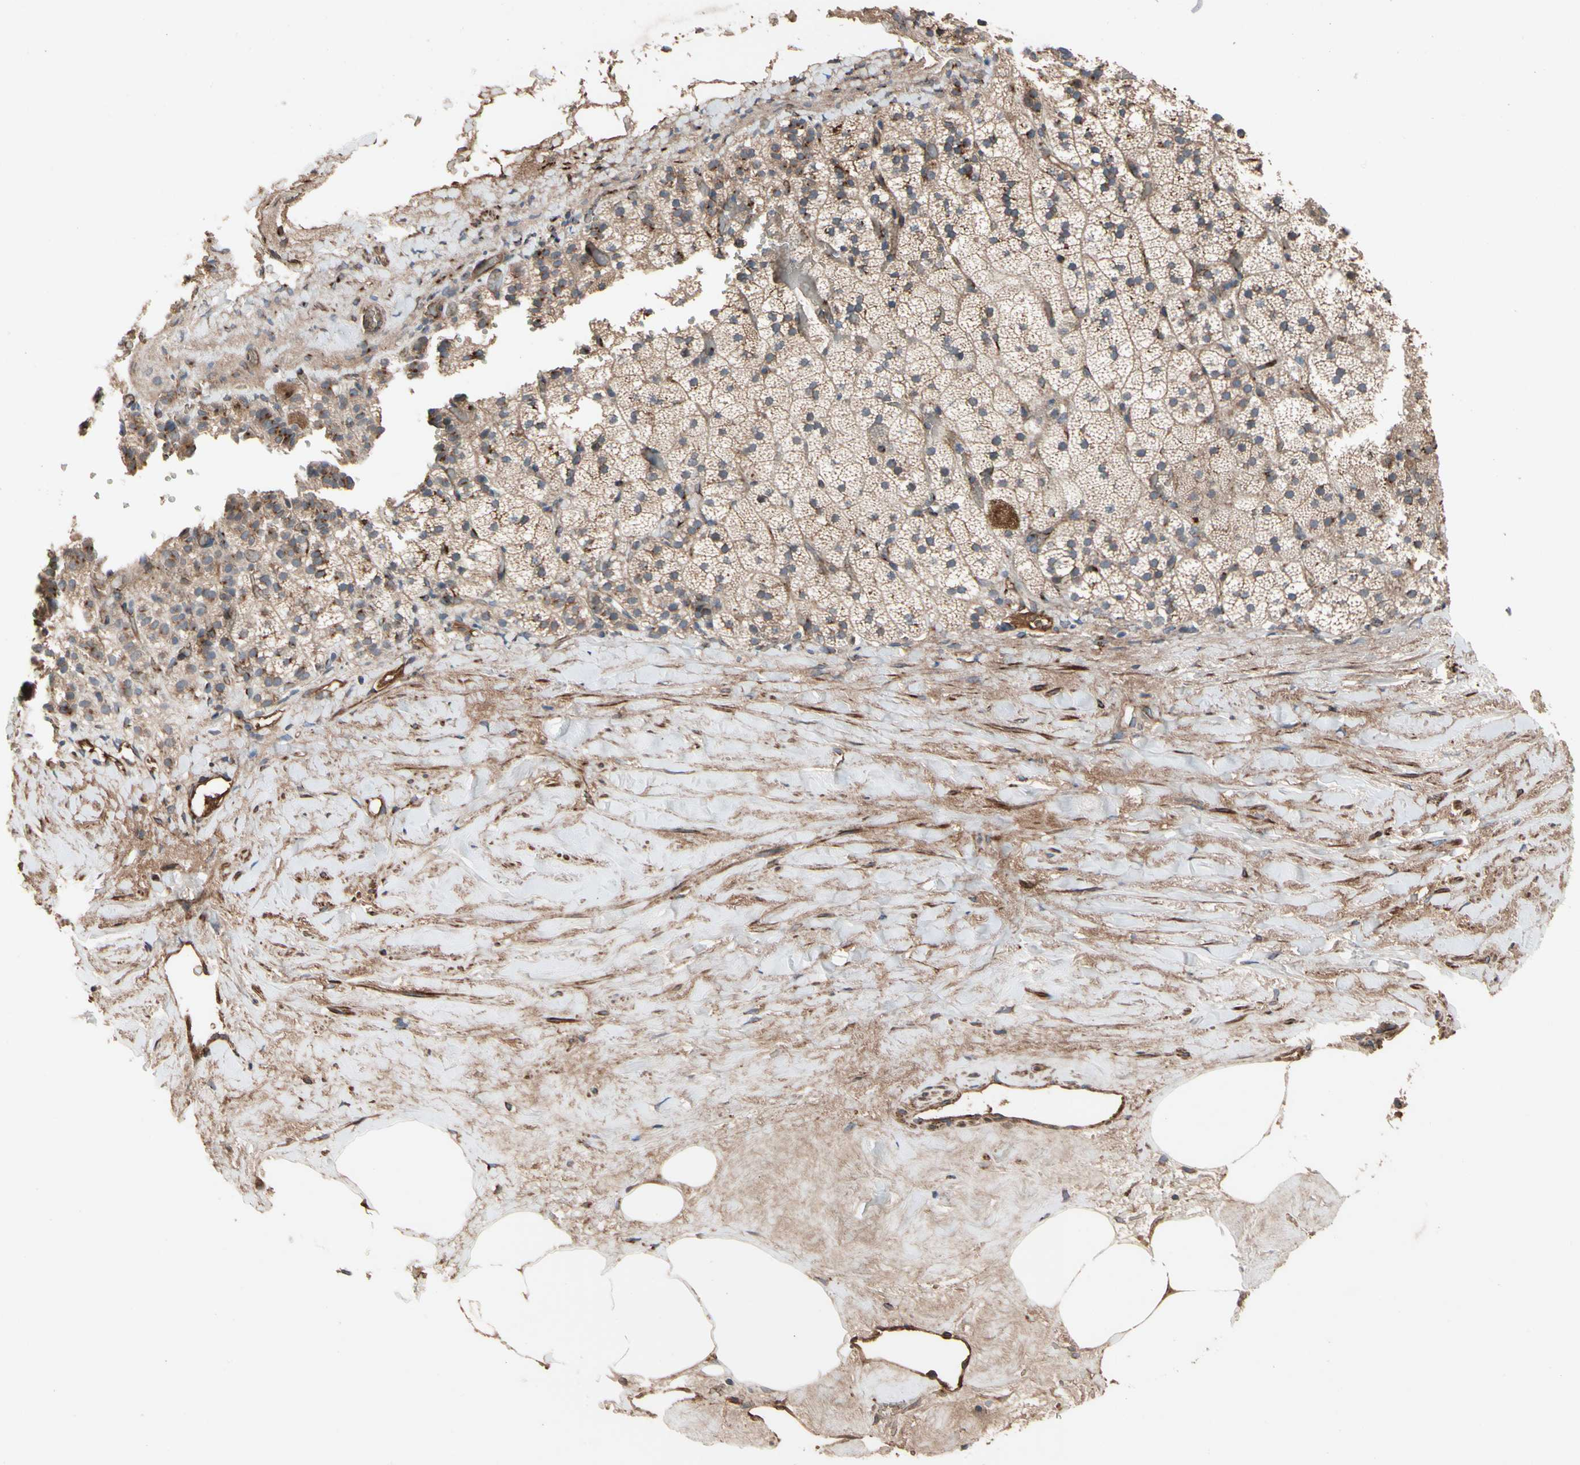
{"staining": {"intensity": "moderate", "quantity": "<25%", "location": "cytoplasmic/membranous"}, "tissue": "adrenal gland", "cell_type": "Glandular cells", "image_type": "normal", "snomed": [{"axis": "morphology", "description": "Normal tissue, NOS"}, {"axis": "topography", "description": "Adrenal gland"}], "caption": "A brown stain labels moderate cytoplasmic/membranous positivity of a protein in glandular cells of benign adrenal gland.", "gene": "GCK", "patient": {"sex": "male", "age": 35}}